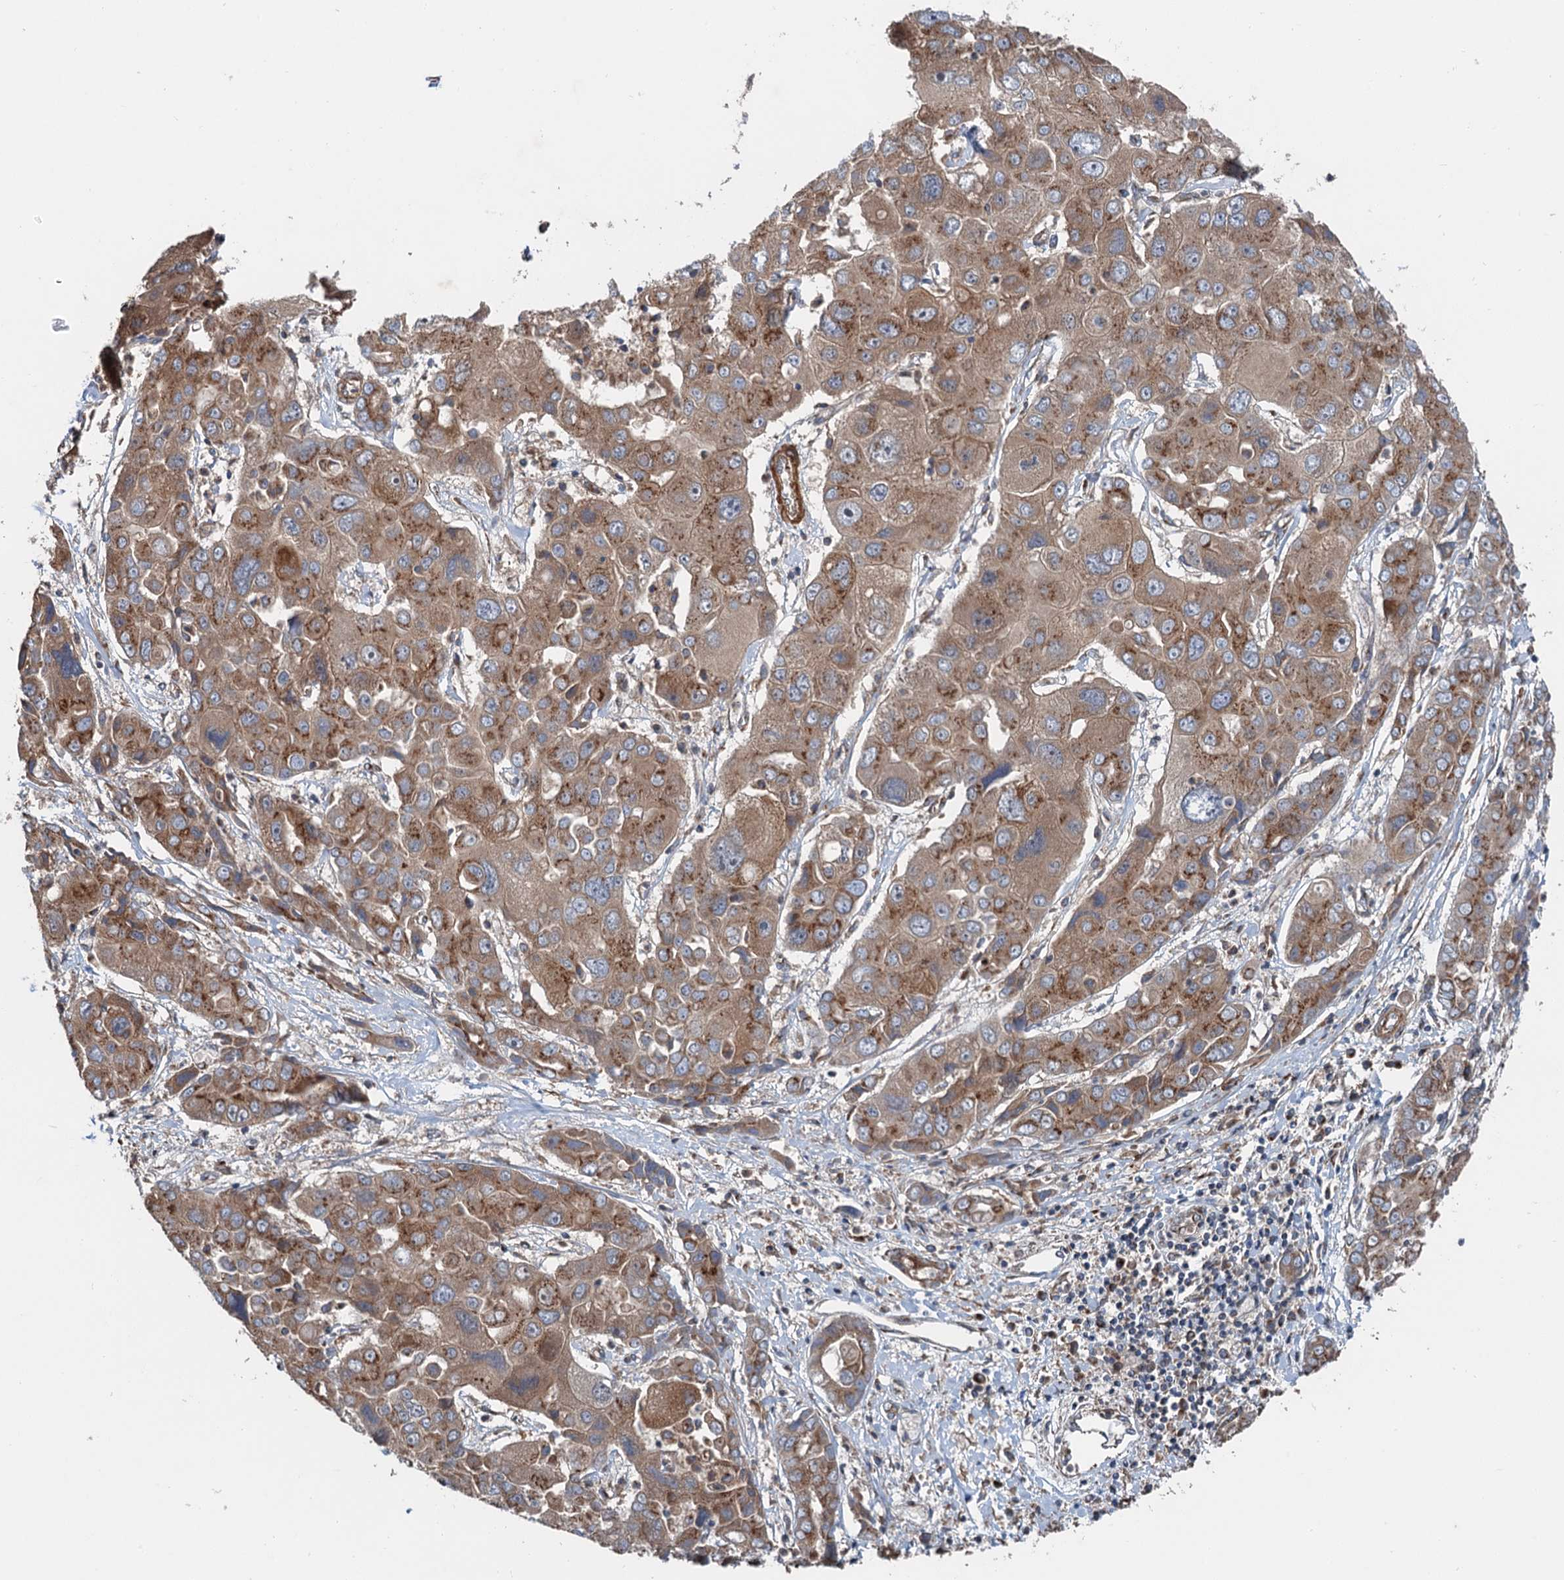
{"staining": {"intensity": "moderate", "quantity": ">75%", "location": "cytoplasmic/membranous"}, "tissue": "liver cancer", "cell_type": "Tumor cells", "image_type": "cancer", "snomed": [{"axis": "morphology", "description": "Cholangiocarcinoma"}, {"axis": "topography", "description": "Liver"}], "caption": "Cholangiocarcinoma (liver) was stained to show a protein in brown. There is medium levels of moderate cytoplasmic/membranous expression in approximately >75% of tumor cells.", "gene": "ANKRD26", "patient": {"sex": "male", "age": 67}}